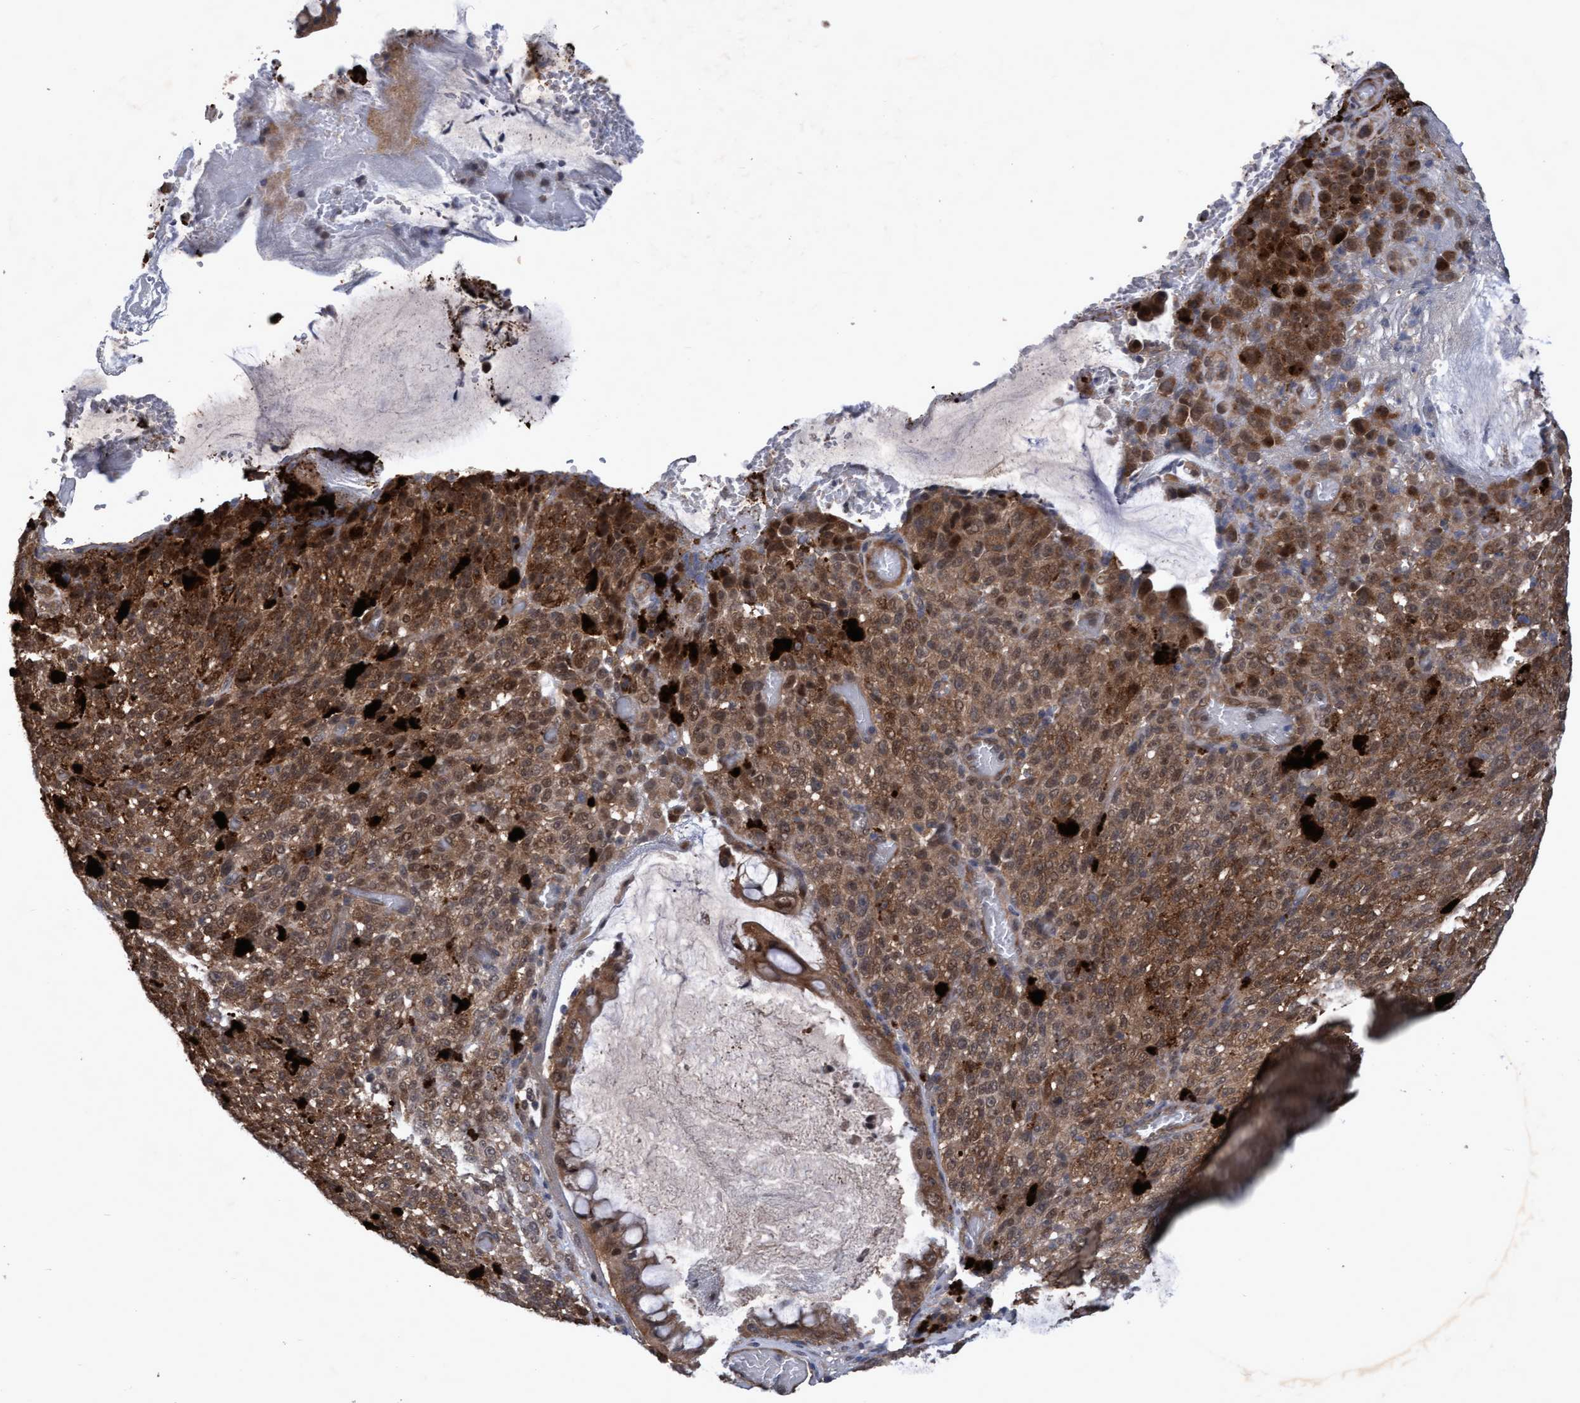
{"staining": {"intensity": "moderate", "quantity": ">75%", "location": "cytoplasmic/membranous,nuclear"}, "tissue": "melanoma", "cell_type": "Tumor cells", "image_type": "cancer", "snomed": [{"axis": "morphology", "description": "Malignant melanoma, NOS"}, {"axis": "topography", "description": "Rectum"}], "caption": "DAB (3,3'-diaminobenzidine) immunohistochemical staining of human melanoma displays moderate cytoplasmic/membranous and nuclear protein expression in about >75% of tumor cells. (DAB (3,3'-diaminobenzidine) IHC with brightfield microscopy, high magnification).", "gene": "PSMB6", "patient": {"sex": "female", "age": 81}}